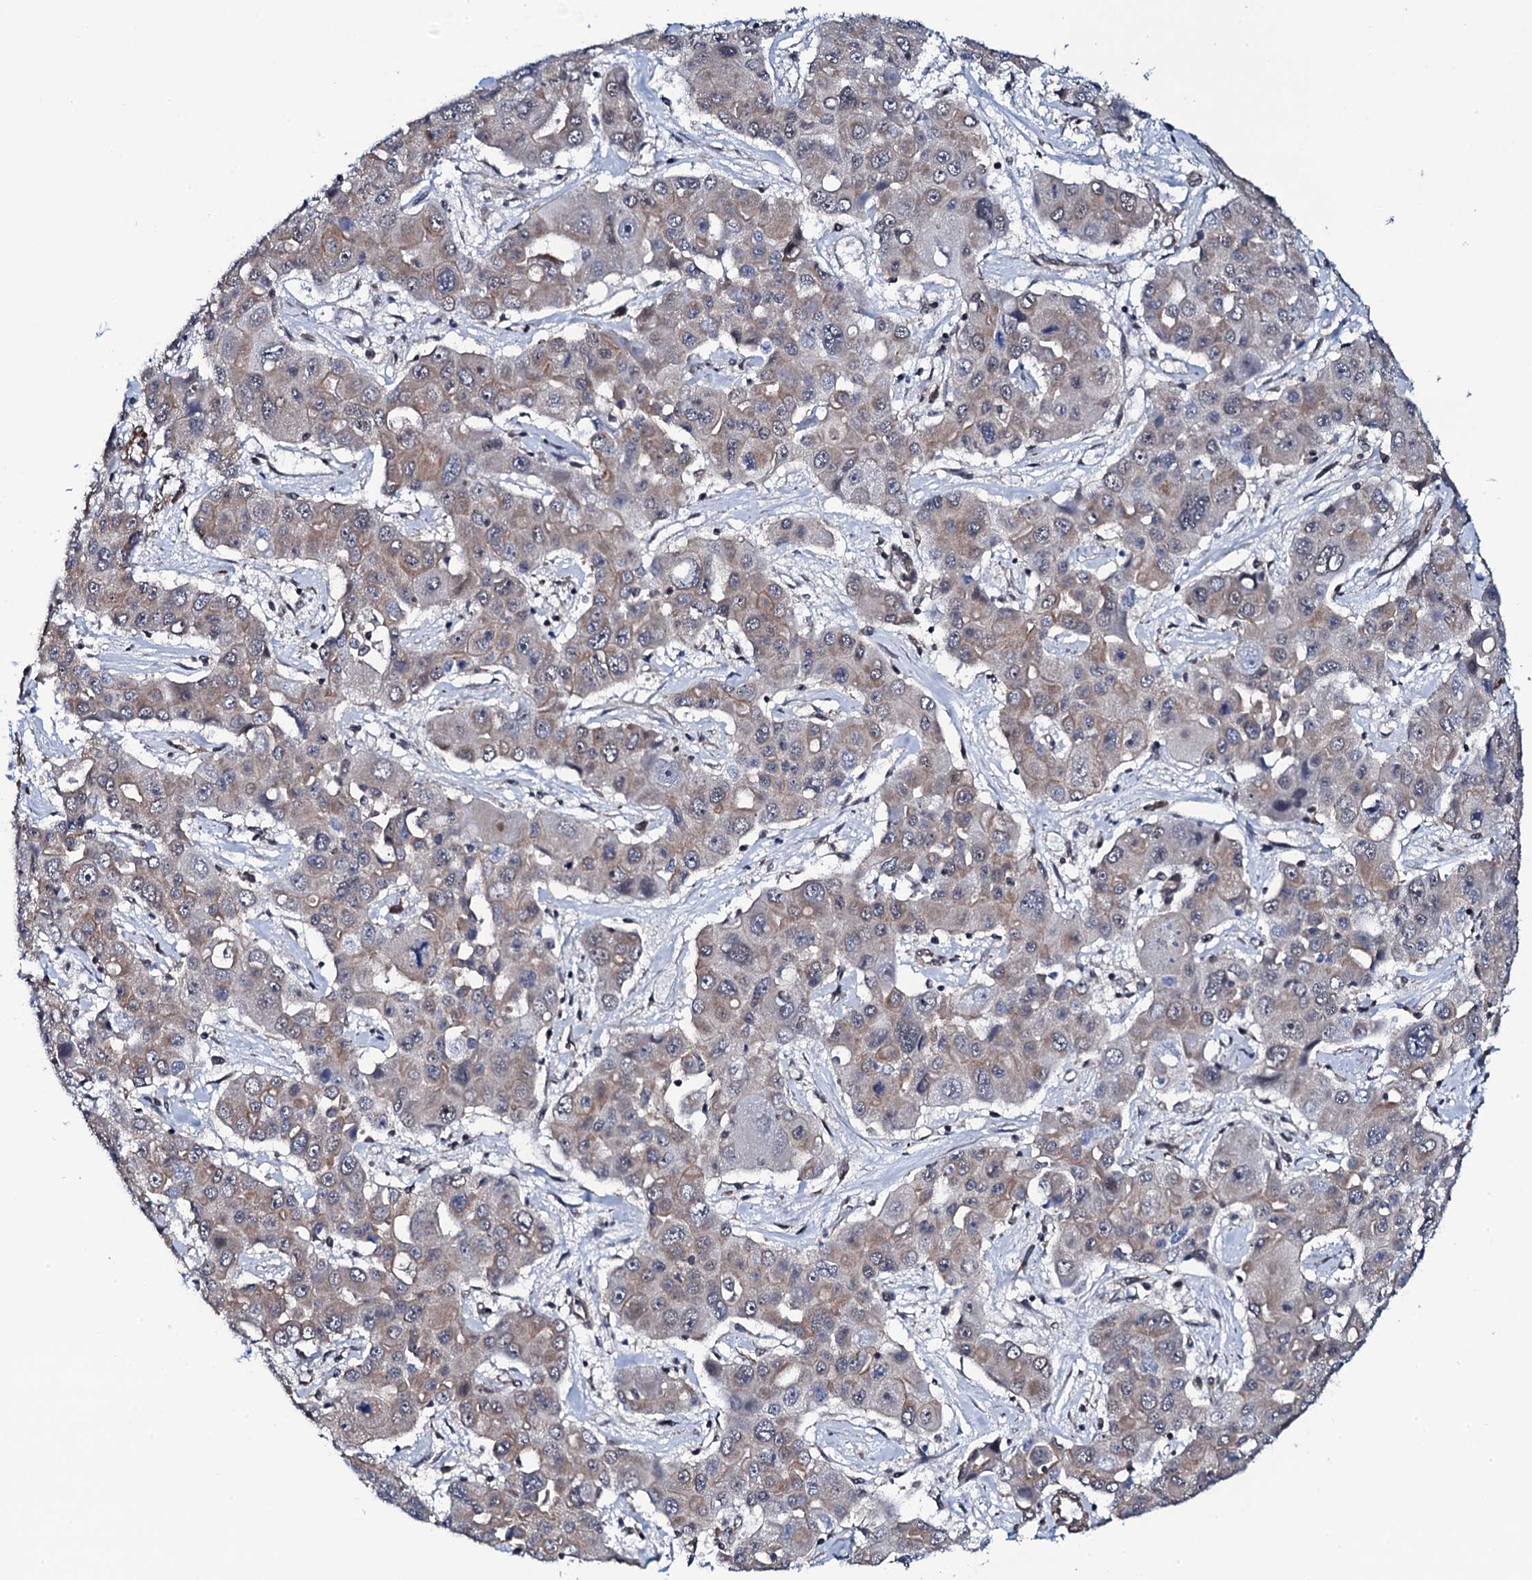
{"staining": {"intensity": "weak", "quantity": "25%-75%", "location": "cytoplasmic/membranous"}, "tissue": "liver cancer", "cell_type": "Tumor cells", "image_type": "cancer", "snomed": [{"axis": "morphology", "description": "Cholangiocarcinoma"}, {"axis": "topography", "description": "Liver"}], "caption": "Immunohistochemistry (IHC) (DAB) staining of liver cancer (cholangiocarcinoma) shows weak cytoplasmic/membranous protein positivity in approximately 25%-75% of tumor cells.", "gene": "CWC15", "patient": {"sex": "male", "age": 67}}